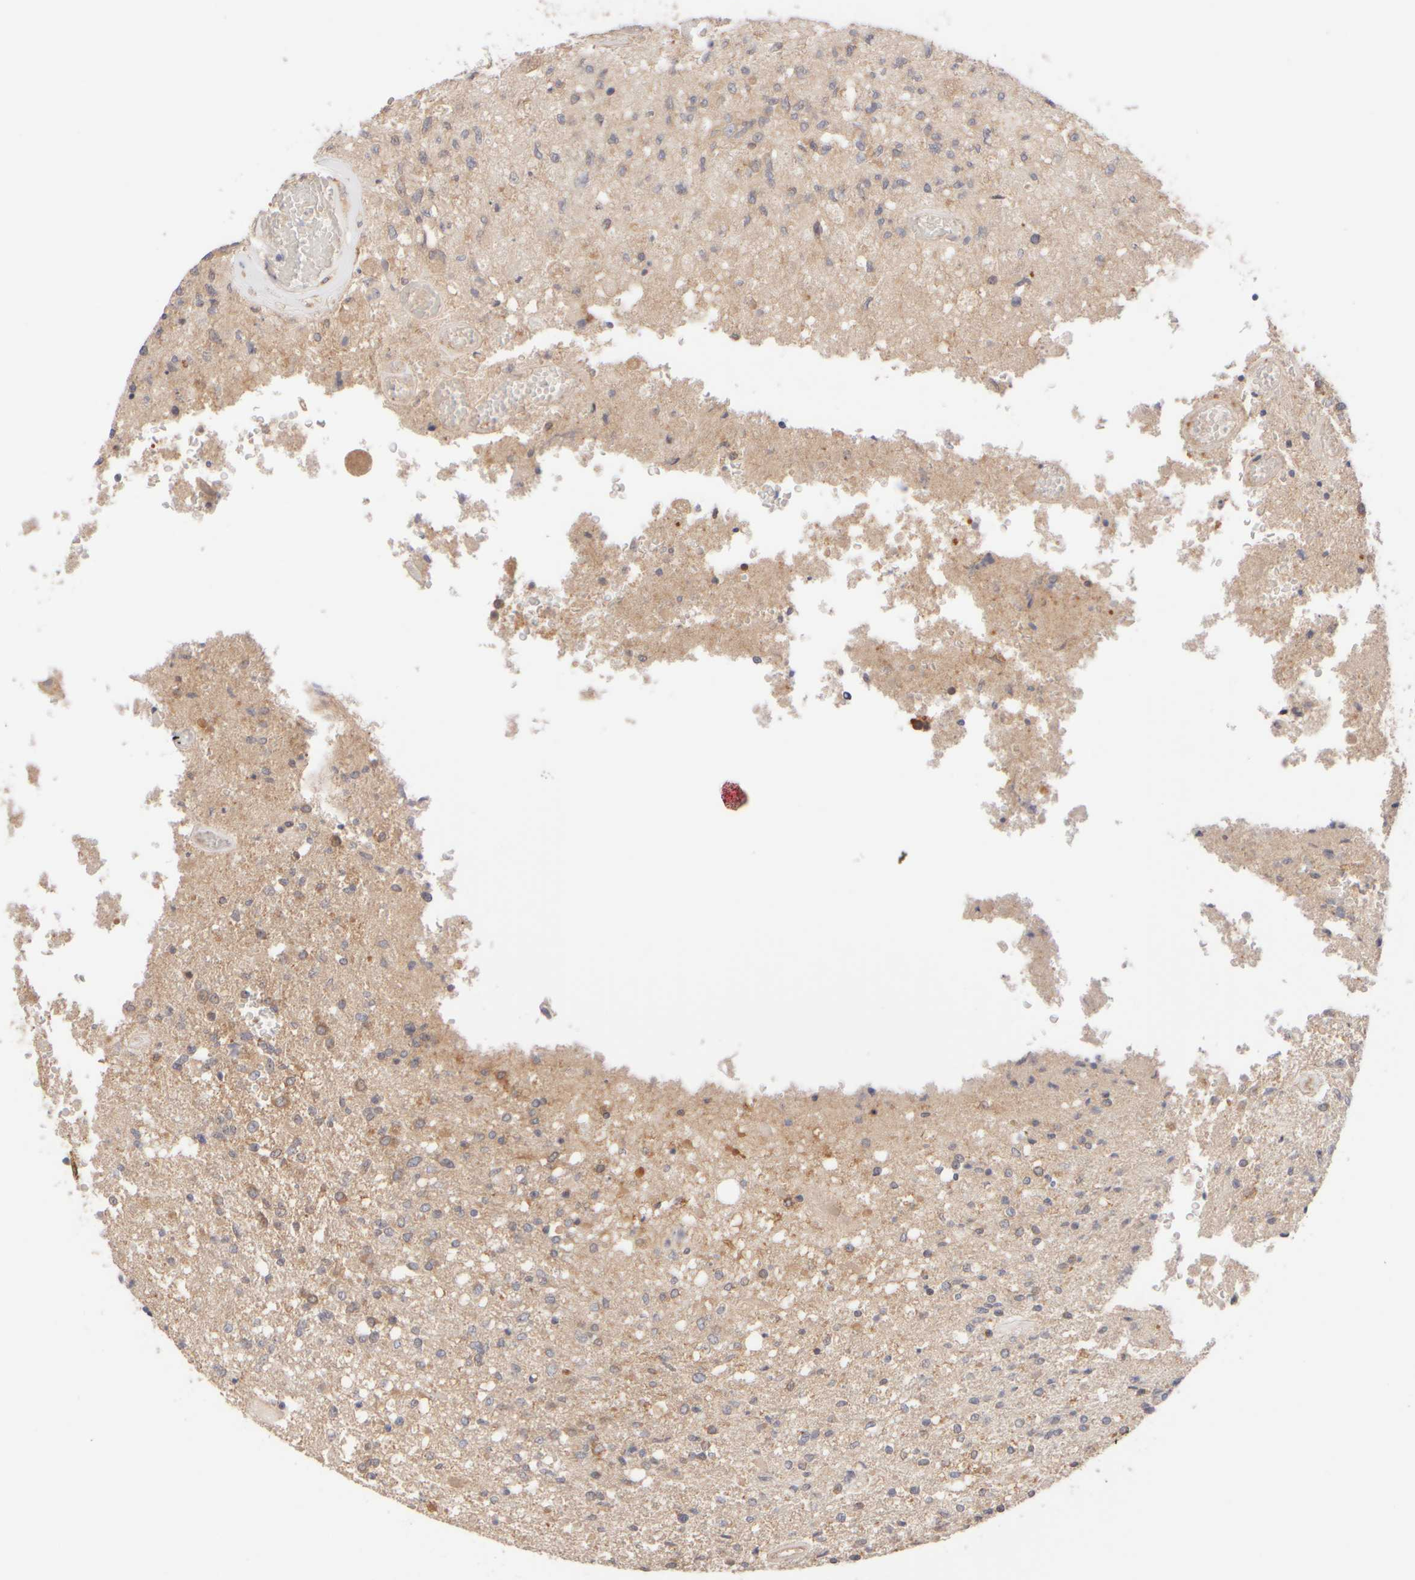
{"staining": {"intensity": "moderate", "quantity": "<25%", "location": "cytoplasmic/membranous"}, "tissue": "glioma", "cell_type": "Tumor cells", "image_type": "cancer", "snomed": [{"axis": "morphology", "description": "Normal tissue, NOS"}, {"axis": "morphology", "description": "Glioma, malignant, High grade"}, {"axis": "topography", "description": "Cerebral cortex"}], "caption": "A brown stain labels moderate cytoplasmic/membranous expression of a protein in glioma tumor cells. (Brightfield microscopy of DAB IHC at high magnification).", "gene": "RABEP1", "patient": {"sex": "male", "age": 77}}